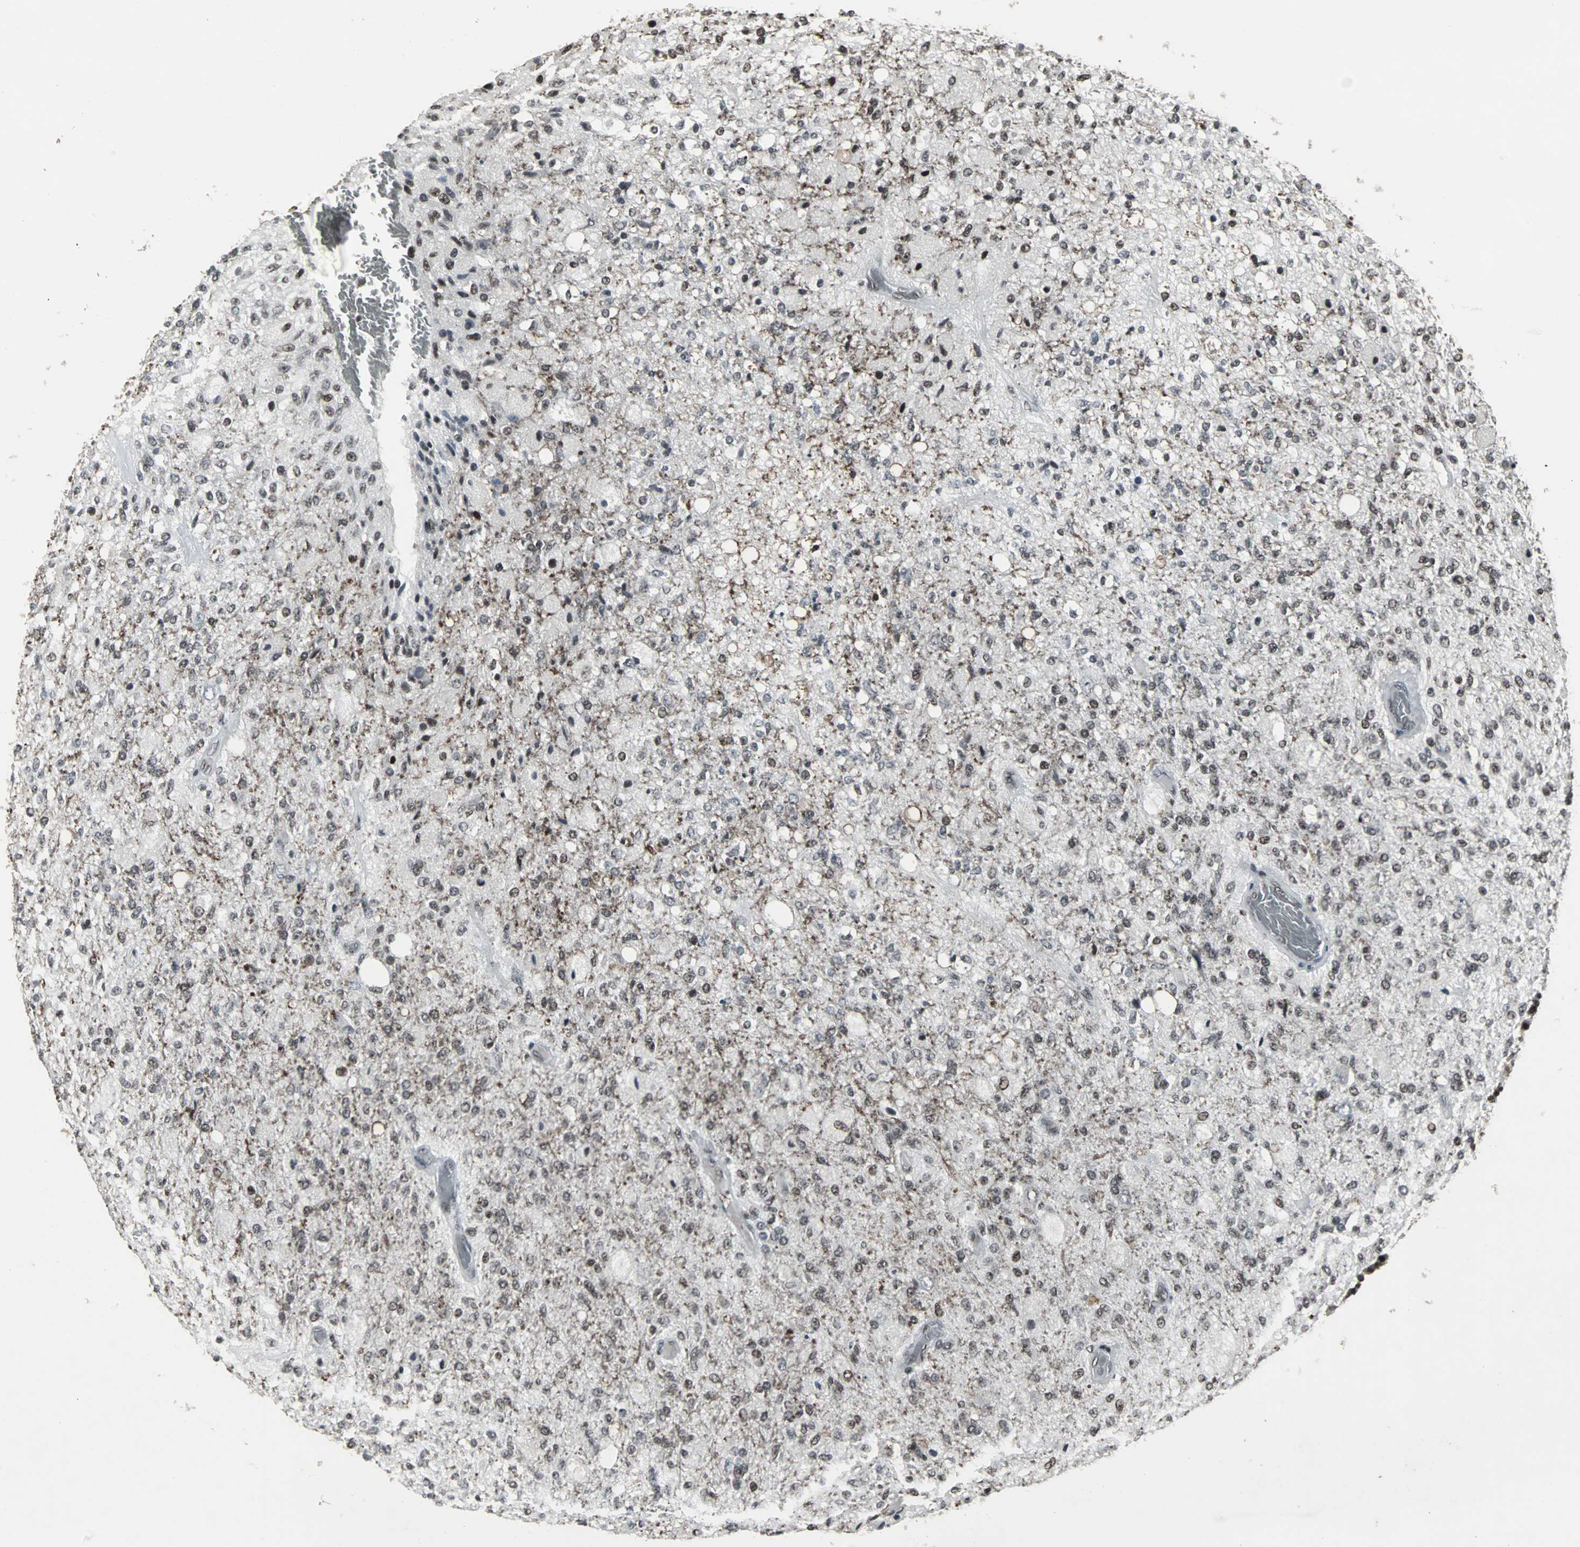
{"staining": {"intensity": "moderate", "quantity": "25%-75%", "location": "nuclear"}, "tissue": "glioma", "cell_type": "Tumor cells", "image_type": "cancer", "snomed": [{"axis": "morphology", "description": "Normal tissue, NOS"}, {"axis": "morphology", "description": "Glioma, malignant, High grade"}, {"axis": "topography", "description": "Cerebral cortex"}], "caption": "This micrograph exhibits IHC staining of human glioma, with medium moderate nuclear positivity in approximately 25%-75% of tumor cells.", "gene": "PNKP", "patient": {"sex": "male", "age": 77}}